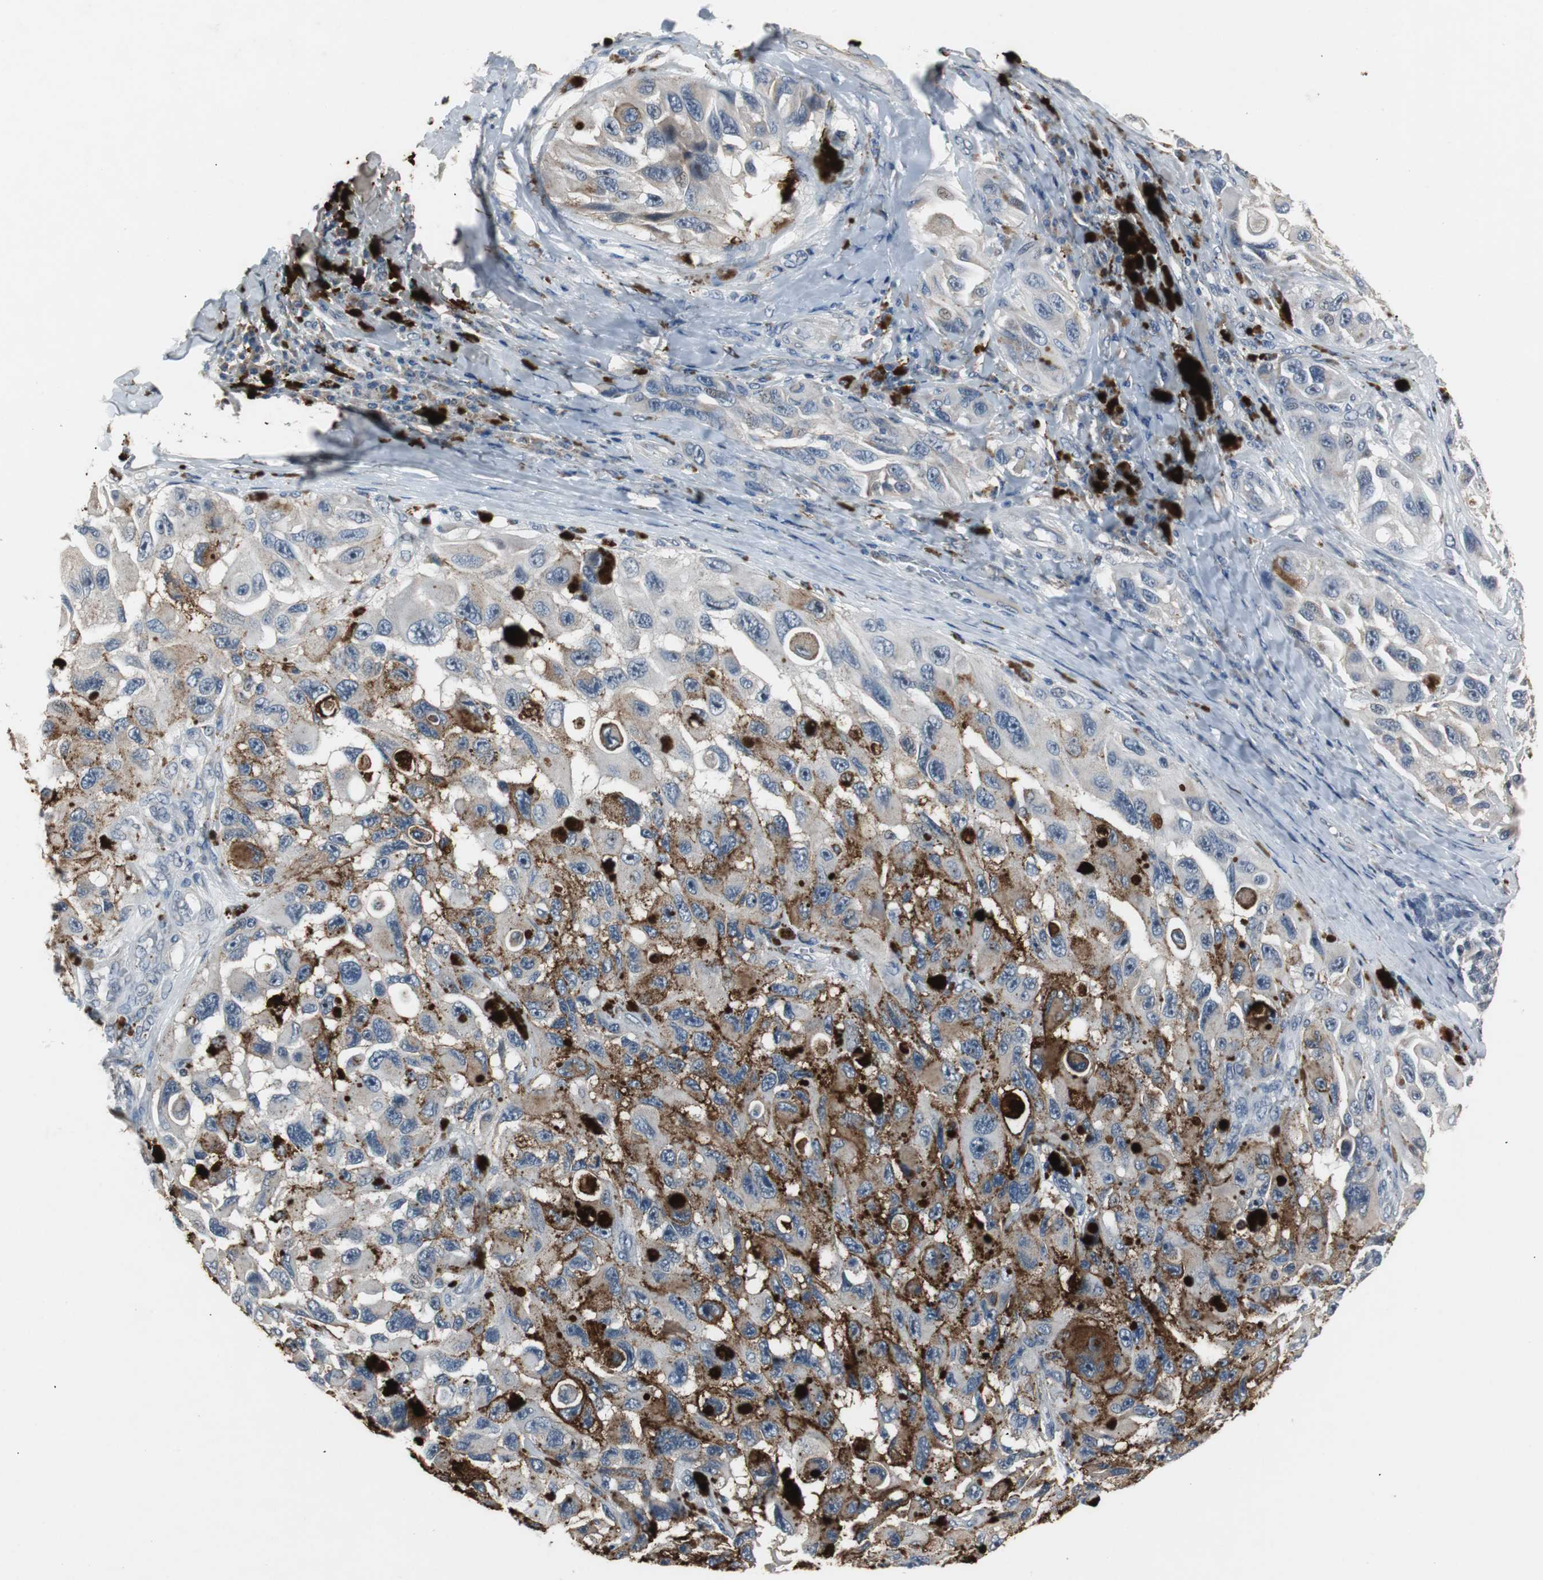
{"staining": {"intensity": "weak", "quantity": "25%-75%", "location": "cytoplasmic/membranous"}, "tissue": "melanoma", "cell_type": "Tumor cells", "image_type": "cancer", "snomed": [{"axis": "morphology", "description": "Malignant melanoma, NOS"}, {"axis": "topography", "description": "Skin"}], "caption": "The micrograph exhibits immunohistochemical staining of malignant melanoma. There is weak cytoplasmic/membranous staining is present in about 25%-75% of tumor cells.", "gene": "PCYT1B", "patient": {"sex": "female", "age": 73}}